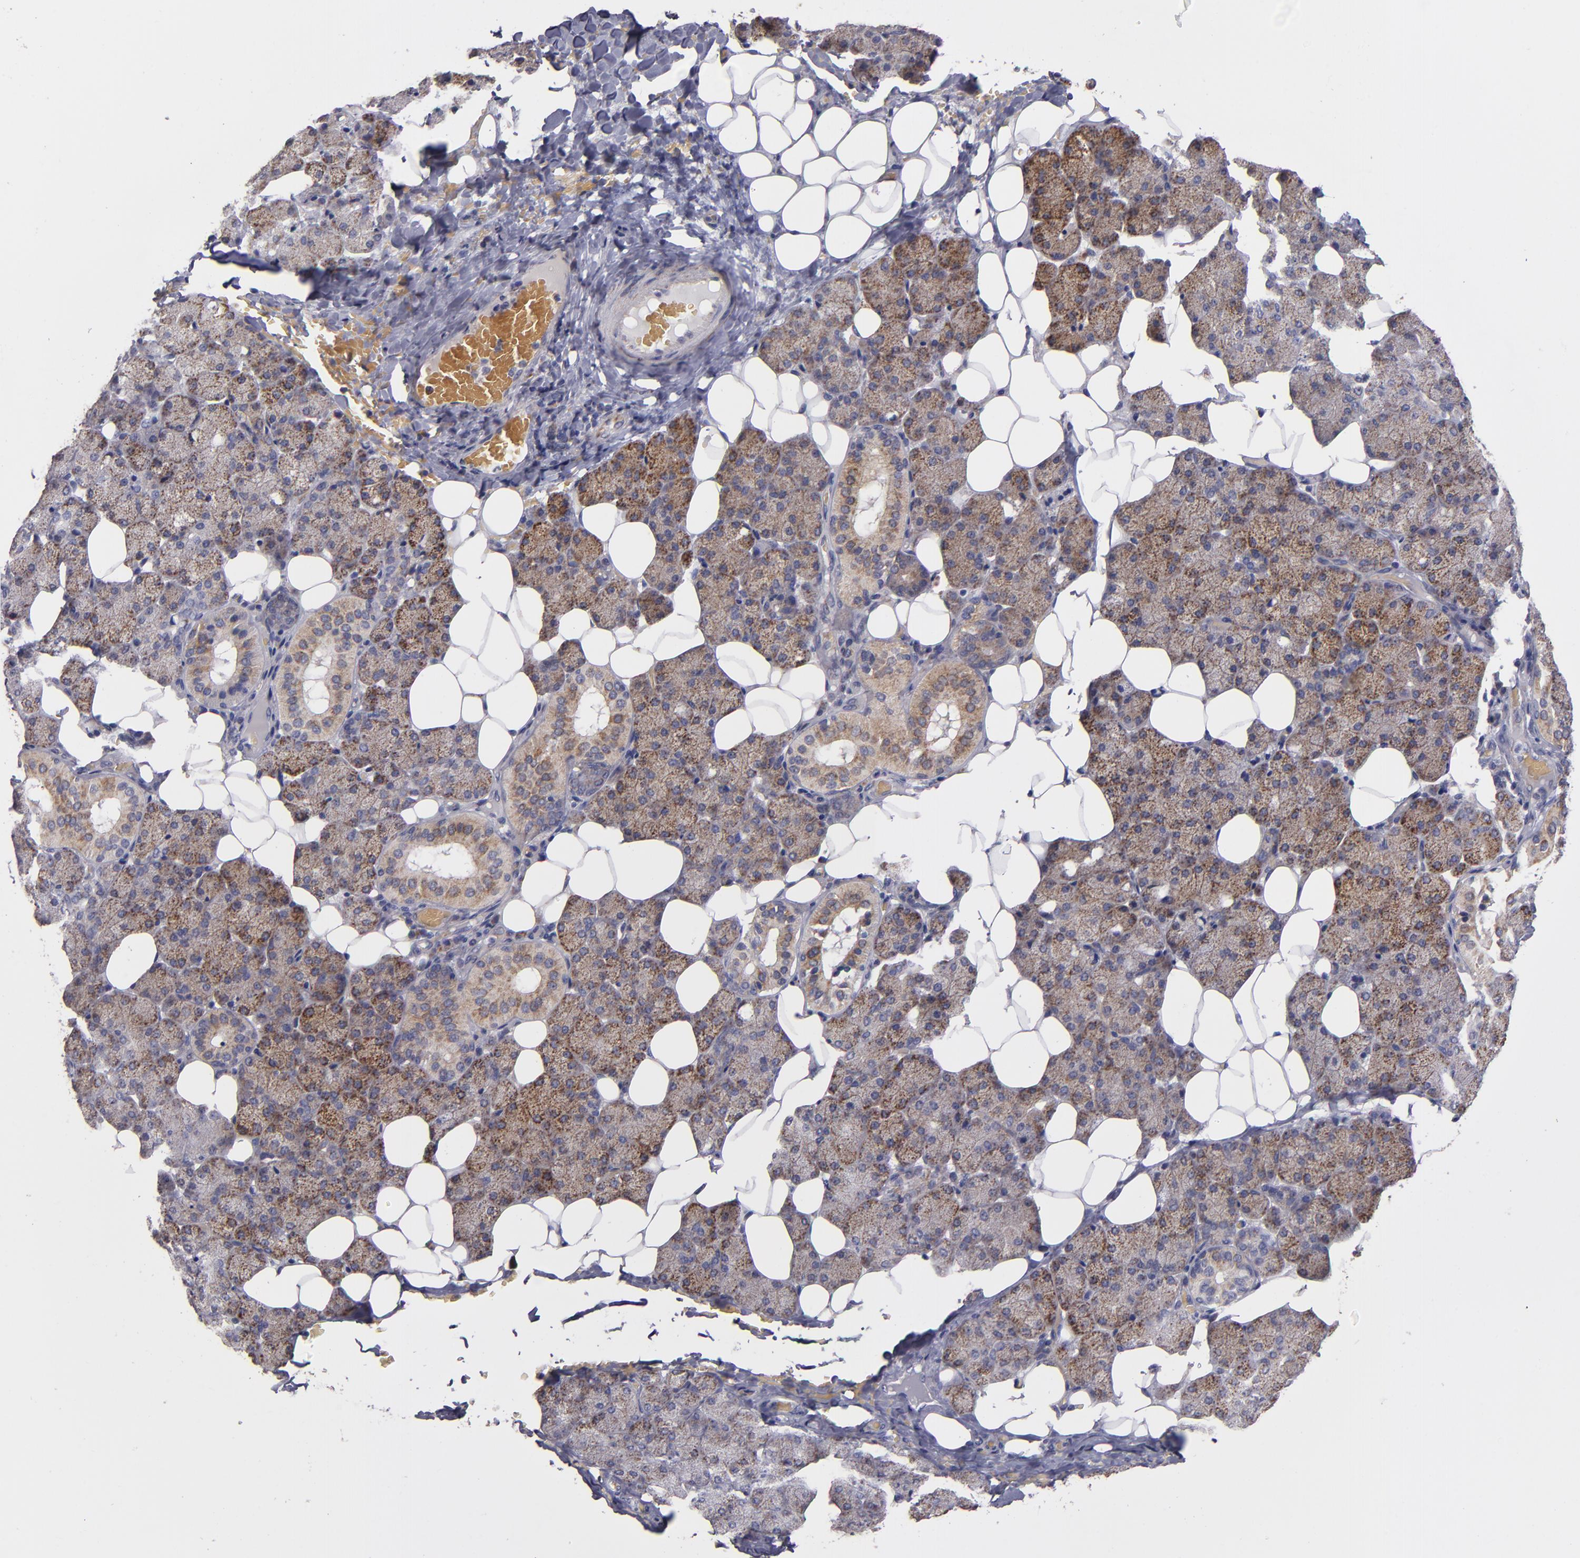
{"staining": {"intensity": "strong", "quantity": ">75%", "location": "cytoplasmic/membranous"}, "tissue": "salivary gland", "cell_type": "Glandular cells", "image_type": "normal", "snomed": [{"axis": "morphology", "description": "Normal tissue, NOS"}, {"axis": "topography", "description": "Lymph node"}, {"axis": "topography", "description": "Salivary gland"}], "caption": "The image demonstrates staining of unremarkable salivary gland, revealing strong cytoplasmic/membranous protein expression (brown color) within glandular cells. The staining is performed using DAB brown chromogen to label protein expression. The nuclei are counter-stained blue using hematoxylin.", "gene": "CLTA", "patient": {"sex": "male", "age": 8}}